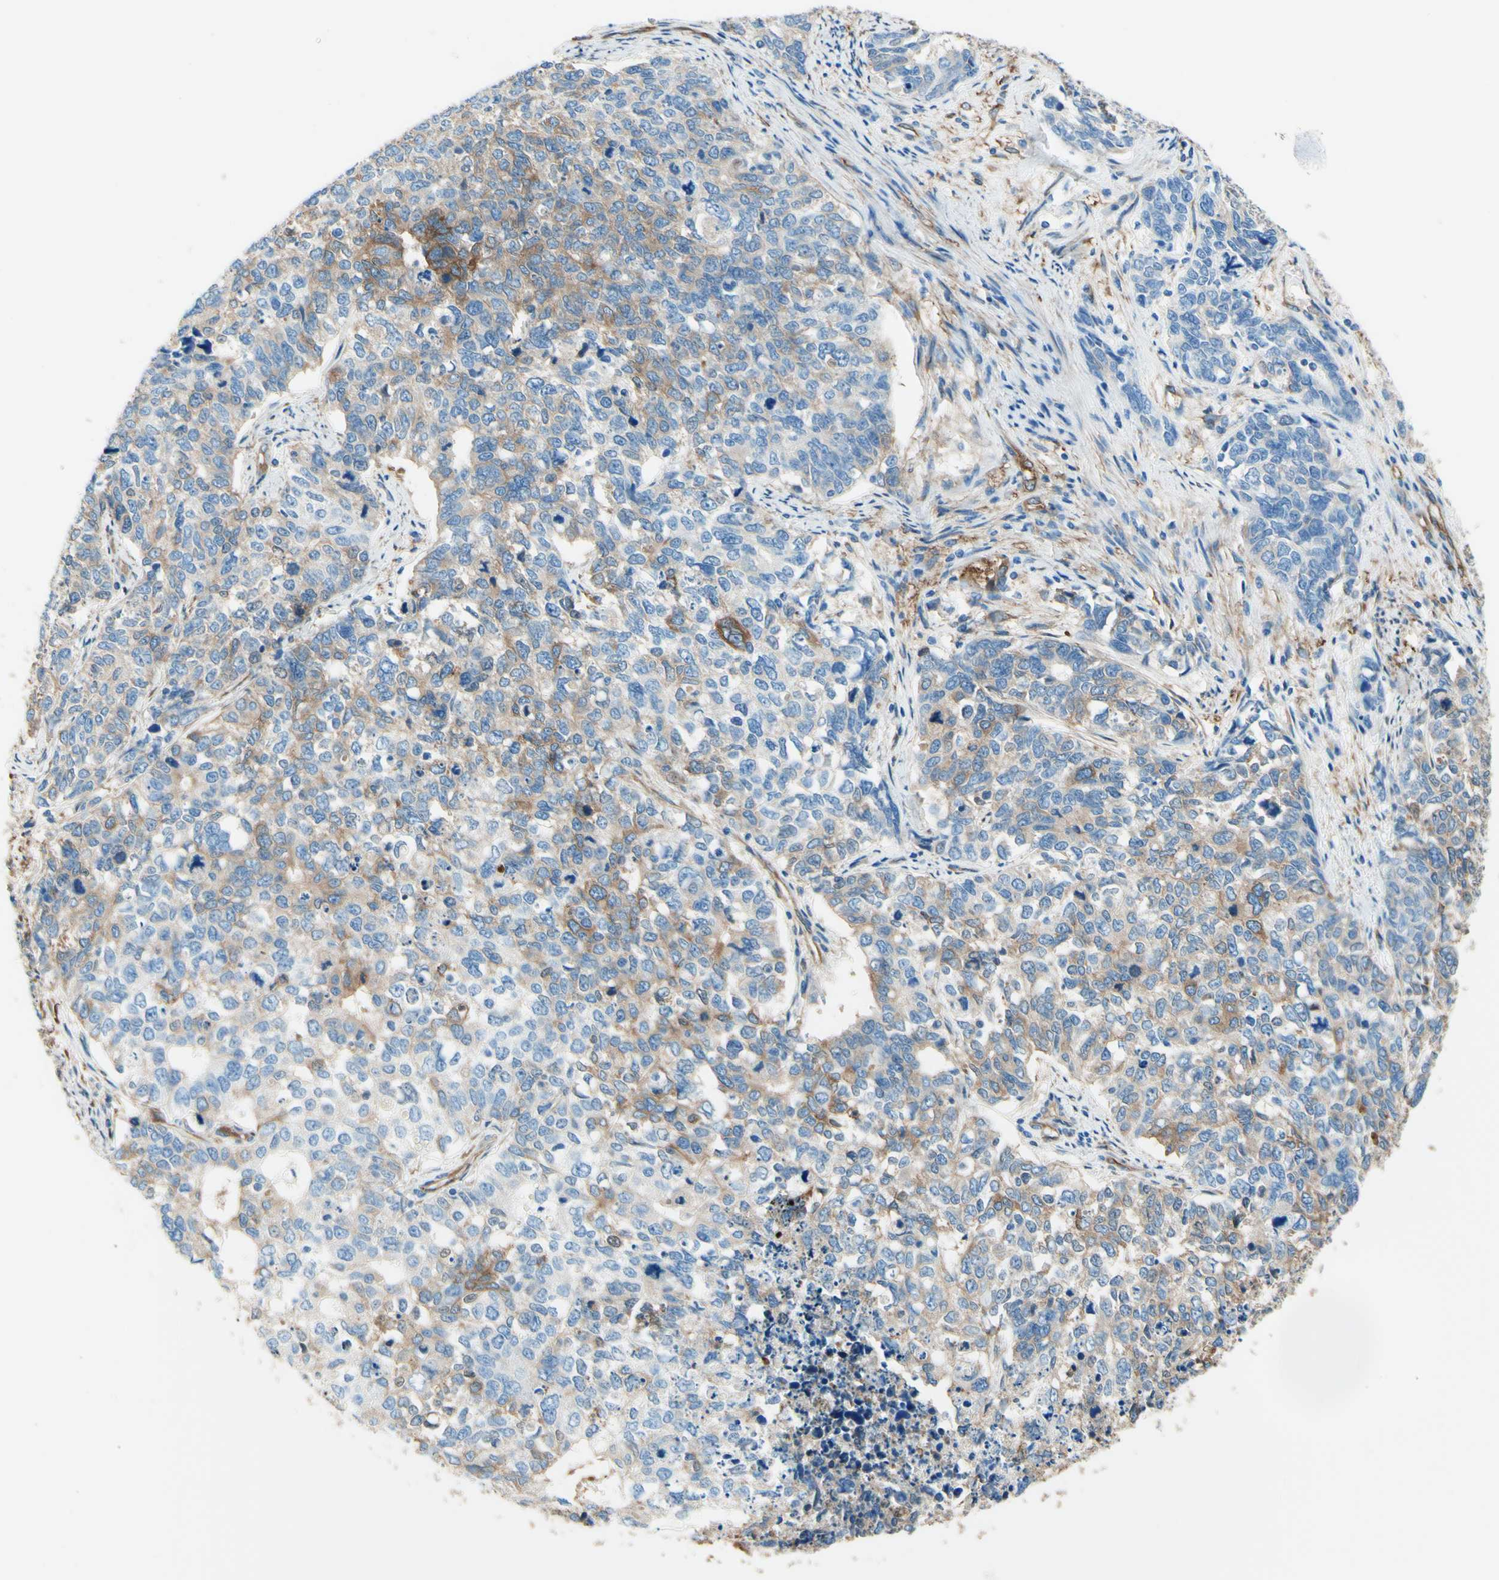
{"staining": {"intensity": "weak", "quantity": ">75%", "location": "cytoplasmic/membranous"}, "tissue": "cervical cancer", "cell_type": "Tumor cells", "image_type": "cancer", "snomed": [{"axis": "morphology", "description": "Squamous cell carcinoma, NOS"}, {"axis": "topography", "description": "Cervix"}], "caption": "IHC (DAB) staining of human cervical squamous cell carcinoma exhibits weak cytoplasmic/membranous protein expression in about >75% of tumor cells. (DAB (3,3'-diaminobenzidine) = brown stain, brightfield microscopy at high magnification).", "gene": "DPYSL3", "patient": {"sex": "female", "age": 63}}